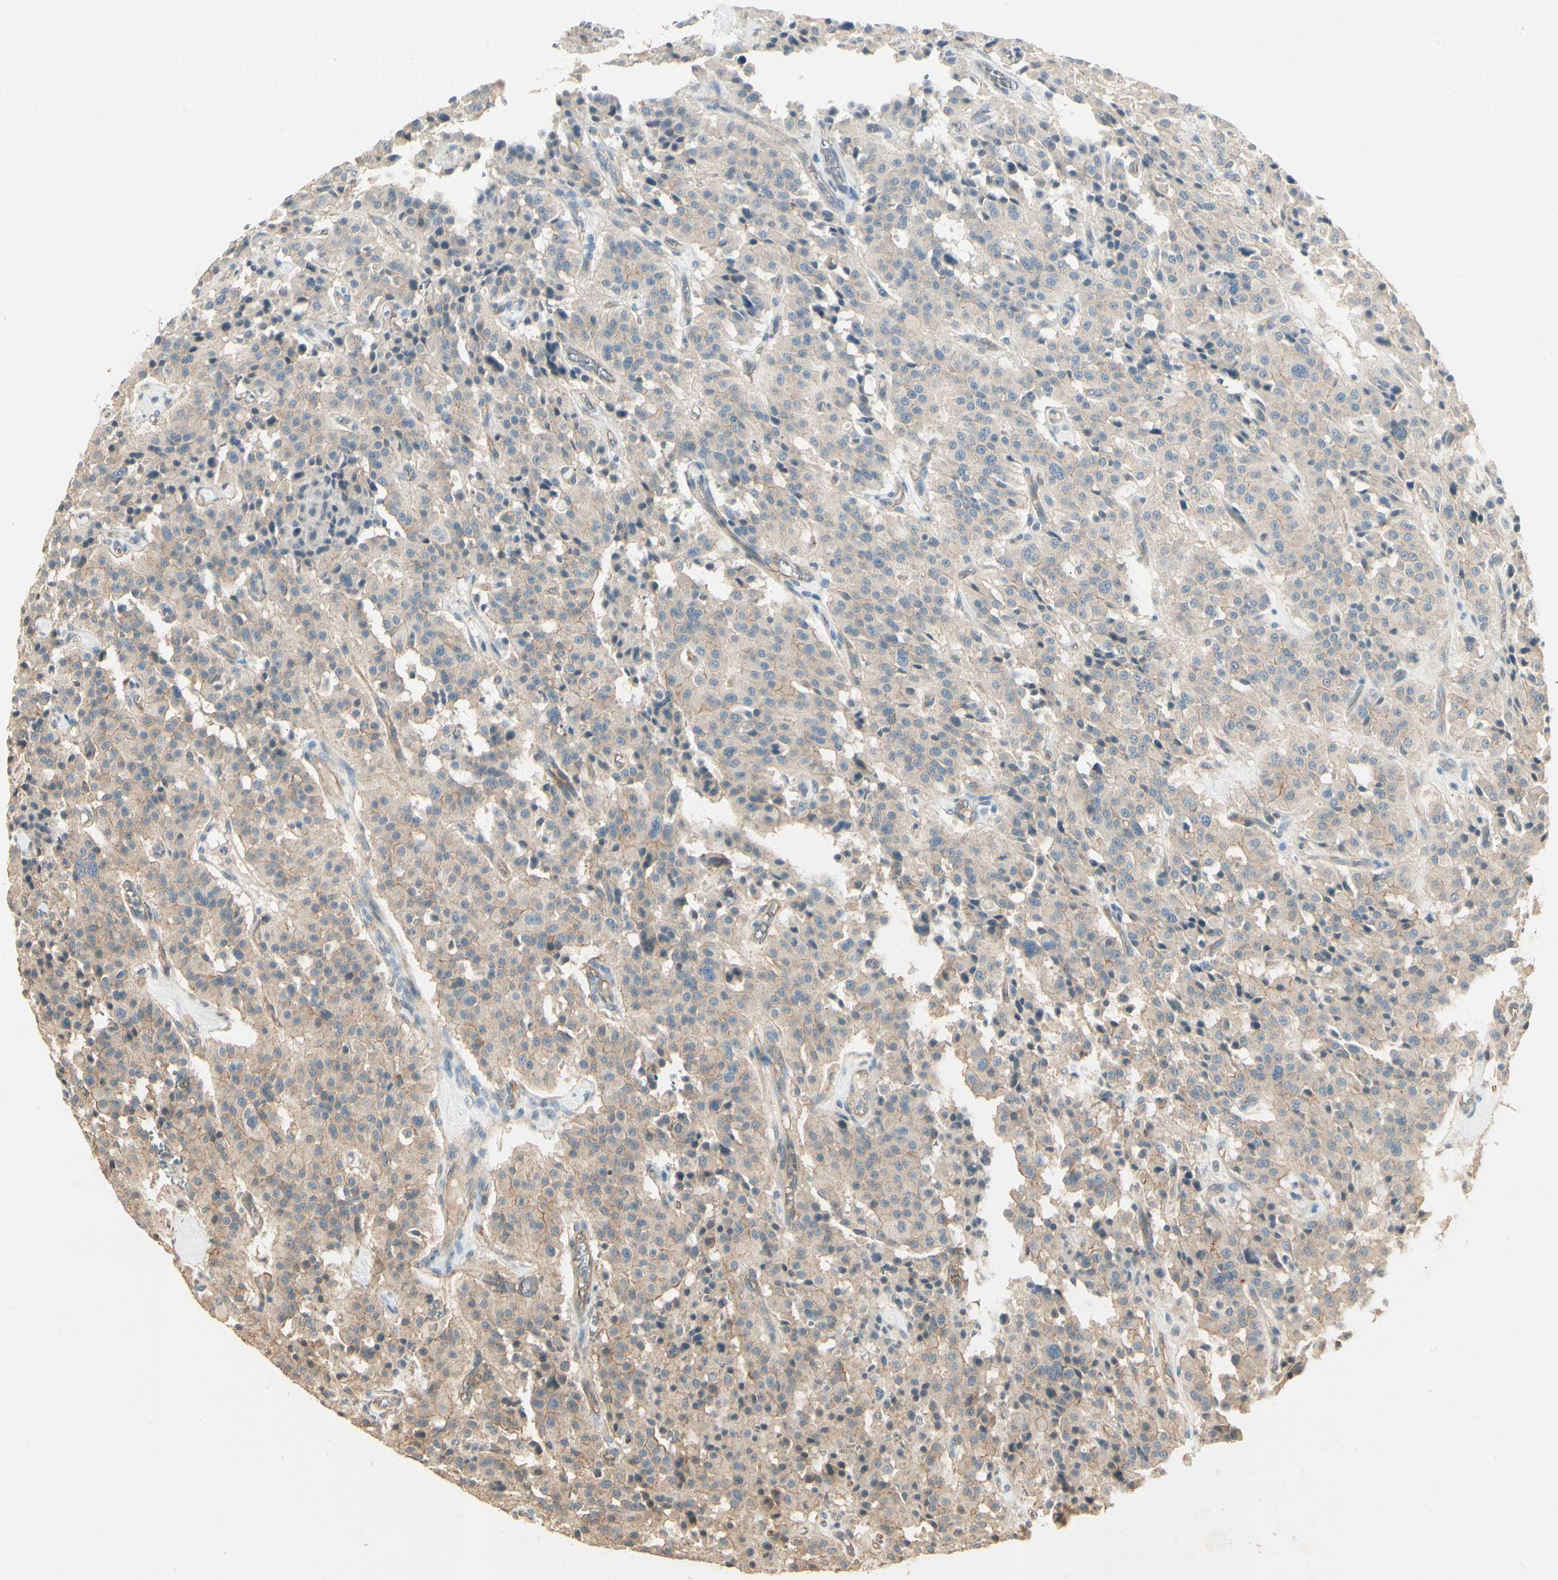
{"staining": {"intensity": "weak", "quantity": "25%-75%", "location": "cytoplasmic/membranous"}, "tissue": "carcinoid", "cell_type": "Tumor cells", "image_type": "cancer", "snomed": [{"axis": "morphology", "description": "Carcinoid, malignant, NOS"}, {"axis": "topography", "description": "Lung"}], "caption": "Immunohistochemistry (IHC) micrograph of neoplastic tissue: human malignant carcinoid stained using immunohistochemistry displays low levels of weak protein expression localized specifically in the cytoplasmic/membranous of tumor cells, appearing as a cytoplasmic/membranous brown color.", "gene": "RNF180", "patient": {"sex": "male", "age": 30}}